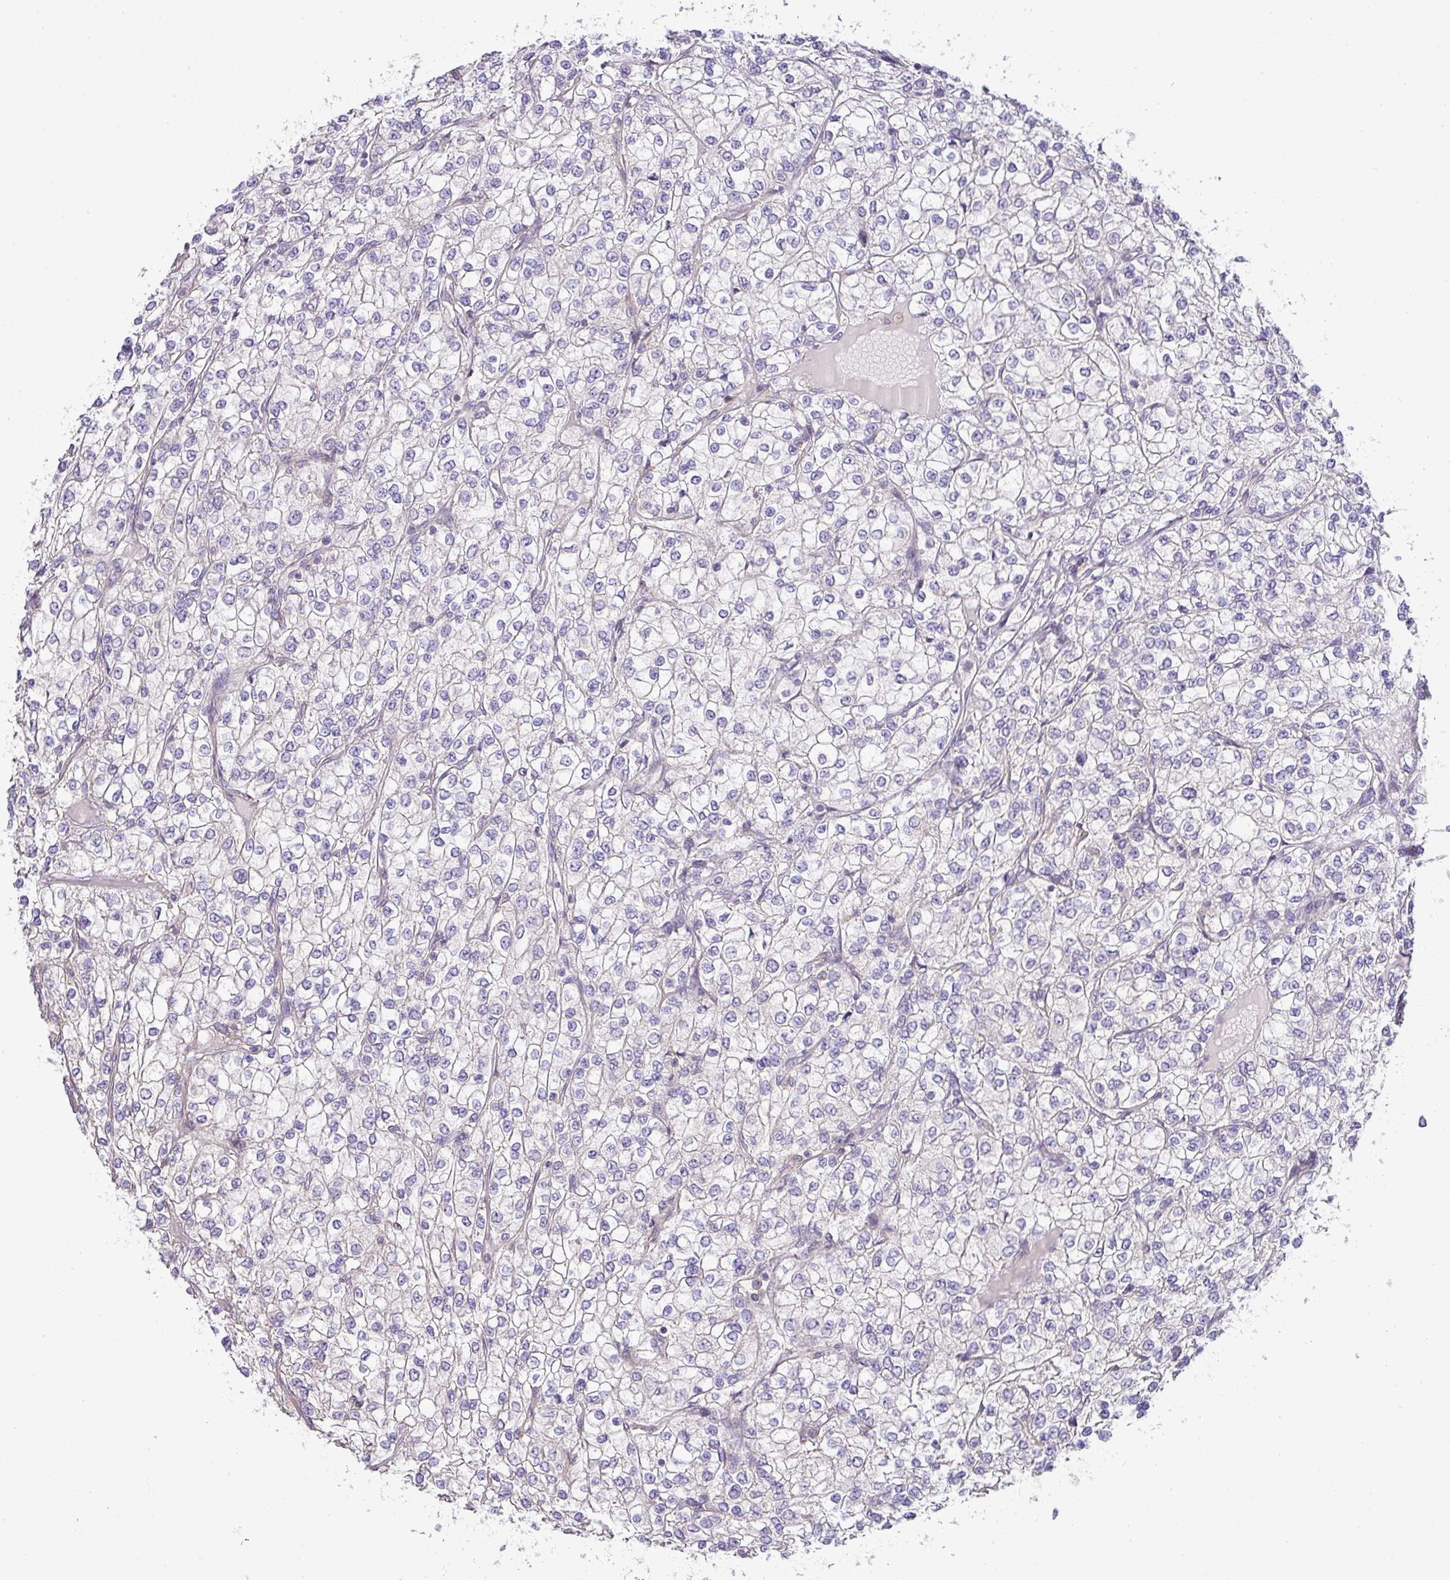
{"staining": {"intensity": "negative", "quantity": "none", "location": "none"}, "tissue": "renal cancer", "cell_type": "Tumor cells", "image_type": "cancer", "snomed": [{"axis": "morphology", "description": "Adenocarcinoma, NOS"}, {"axis": "topography", "description": "Kidney"}], "caption": "DAB immunohistochemical staining of renal cancer (adenocarcinoma) demonstrates no significant staining in tumor cells. Brightfield microscopy of immunohistochemistry (IHC) stained with DAB (brown) and hematoxylin (blue), captured at high magnification.", "gene": "ZNF211", "patient": {"sex": "male", "age": 80}}